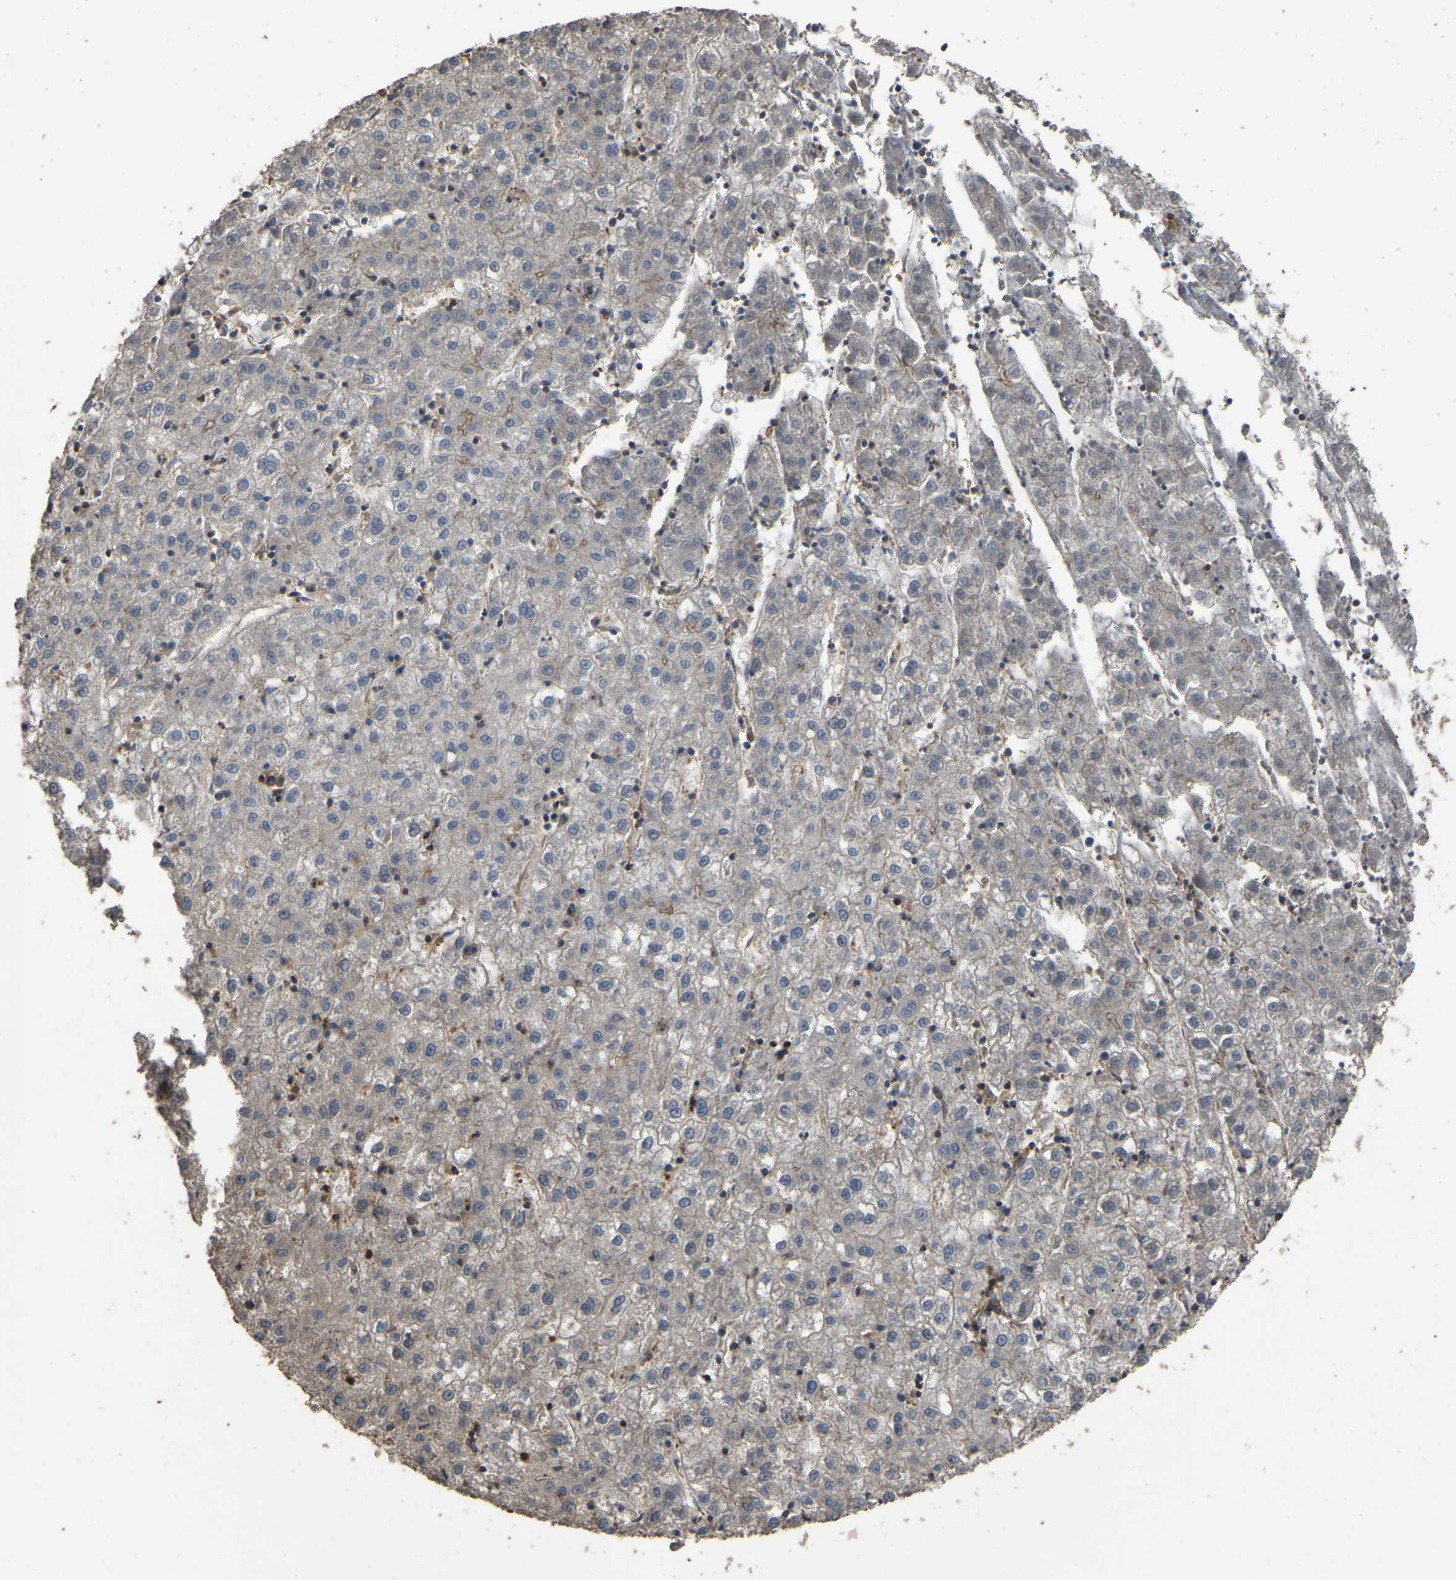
{"staining": {"intensity": "negative", "quantity": "none", "location": "none"}, "tissue": "liver cancer", "cell_type": "Tumor cells", "image_type": "cancer", "snomed": [{"axis": "morphology", "description": "Carcinoma, Hepatocellular, NOS"}, {"axis": "topography", "description": "Liver"}], "caption": "A high-resolution image shows immunohistochemistry staining of hepatocellular carcinoma (liver), which shows no significant staining in tumor cells. (DAB (3,3'-diaminobenzidine) immunohistochemistry (IHC) visualized using brightfield microscopy, high magnification).", "gene": "FHIT", "patient": {"sex": "male", "age": 72}}